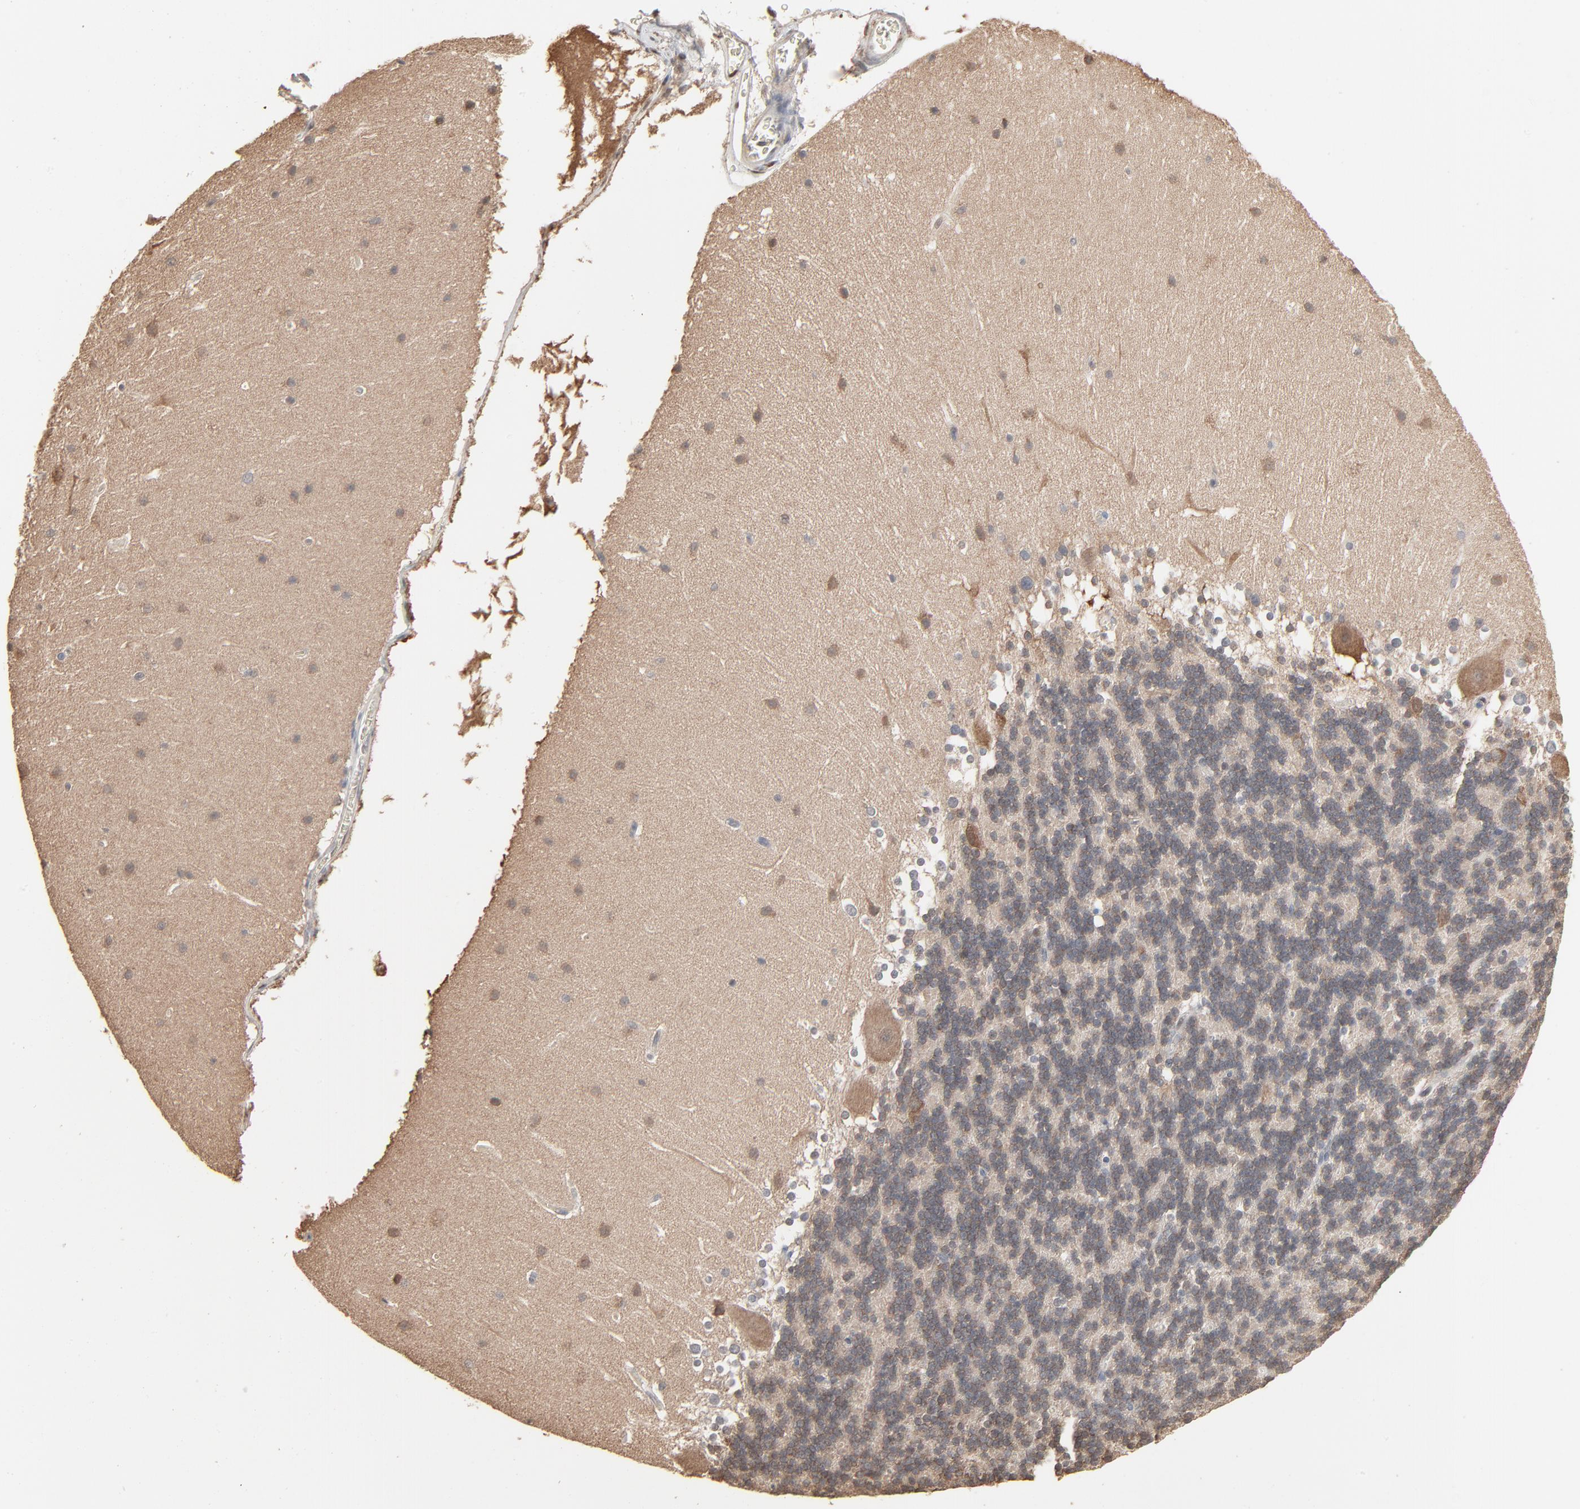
{"staining": {"intensity": "weak", "quantity": ">75%", "location": "cytoplasmic/membranous"}, "tissue": "cerebellum", "cell_type": "Cells in granular layer", "image_type": "normal", "snomed": [{"axis": "morphology", "description": "Normal tissue, NOS"}, {"axis": "topography", "description": "Cerebellum"}], "caption": "This photomicrograph reveals normal cerebellum stained with immunohistochemistry to label a protein in brown. The cytoplasmic/membranous of cells in granular layer show weak positivity for the protein. Nuclei are counter-stained blue.", "gene": "CCT5", "patient": {"sex": "female", "age": 19}}